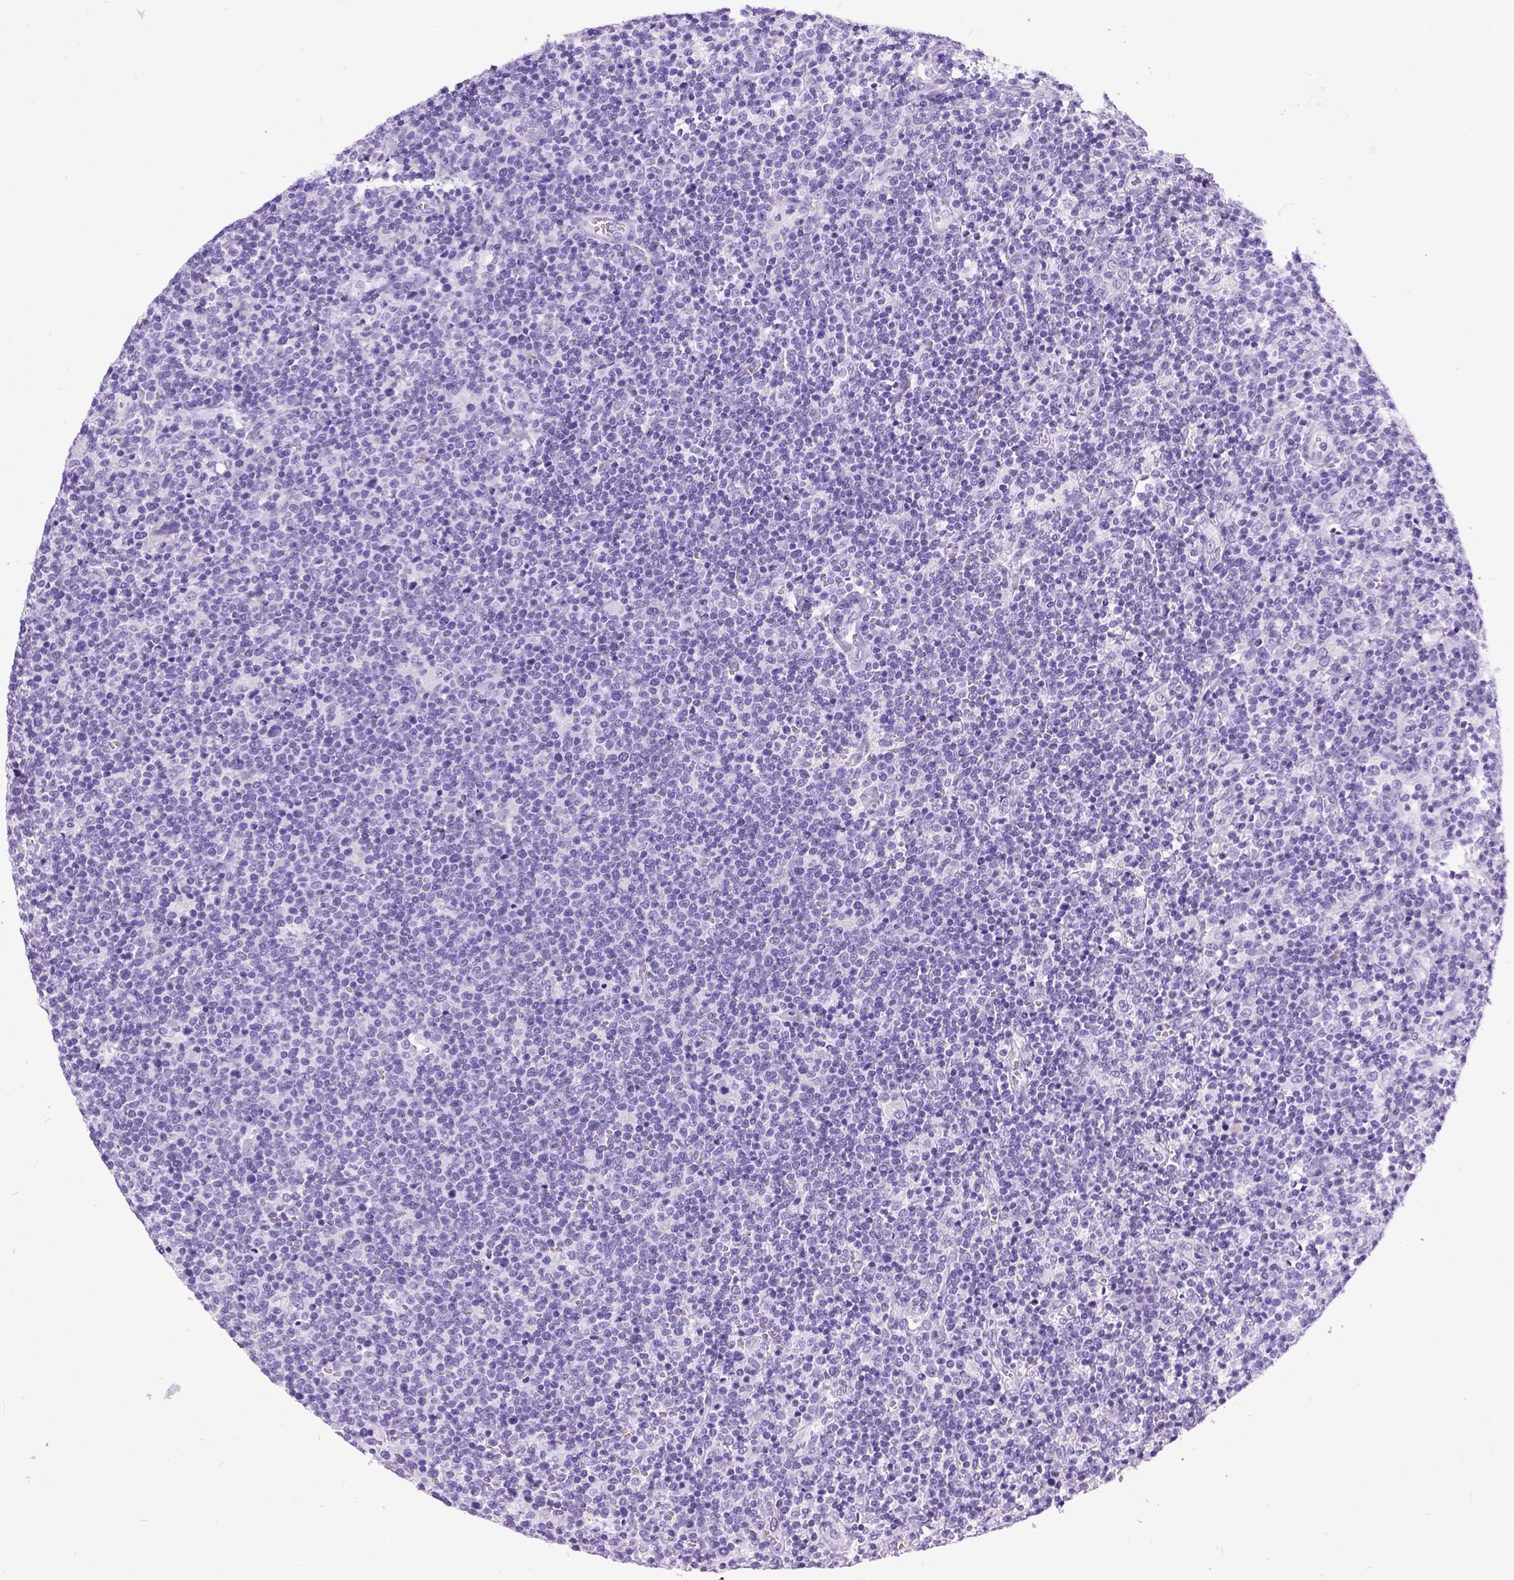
{"staining": {"intensity": "negative", "quantity": "none", "location": "none"}, "tissue": "lymphoma", "cell_type": "Tumor cells", "image_type": "cancer", "snomed": [{"axis": "morphology", "description": "Malignant lymphoma, non-Hodgkin's type, High grade"}, {"axis": "topography", "description": "Lymph node"}], "caption": "A micrograph of lymphoma stained for a protein demonstrates no brown staining in tumor cells. (Brightfield microscopy of DAB immunohistochemistry at high magnification).", "gene": "IGF2", "patient": {"sex": "male", "age": 61}}